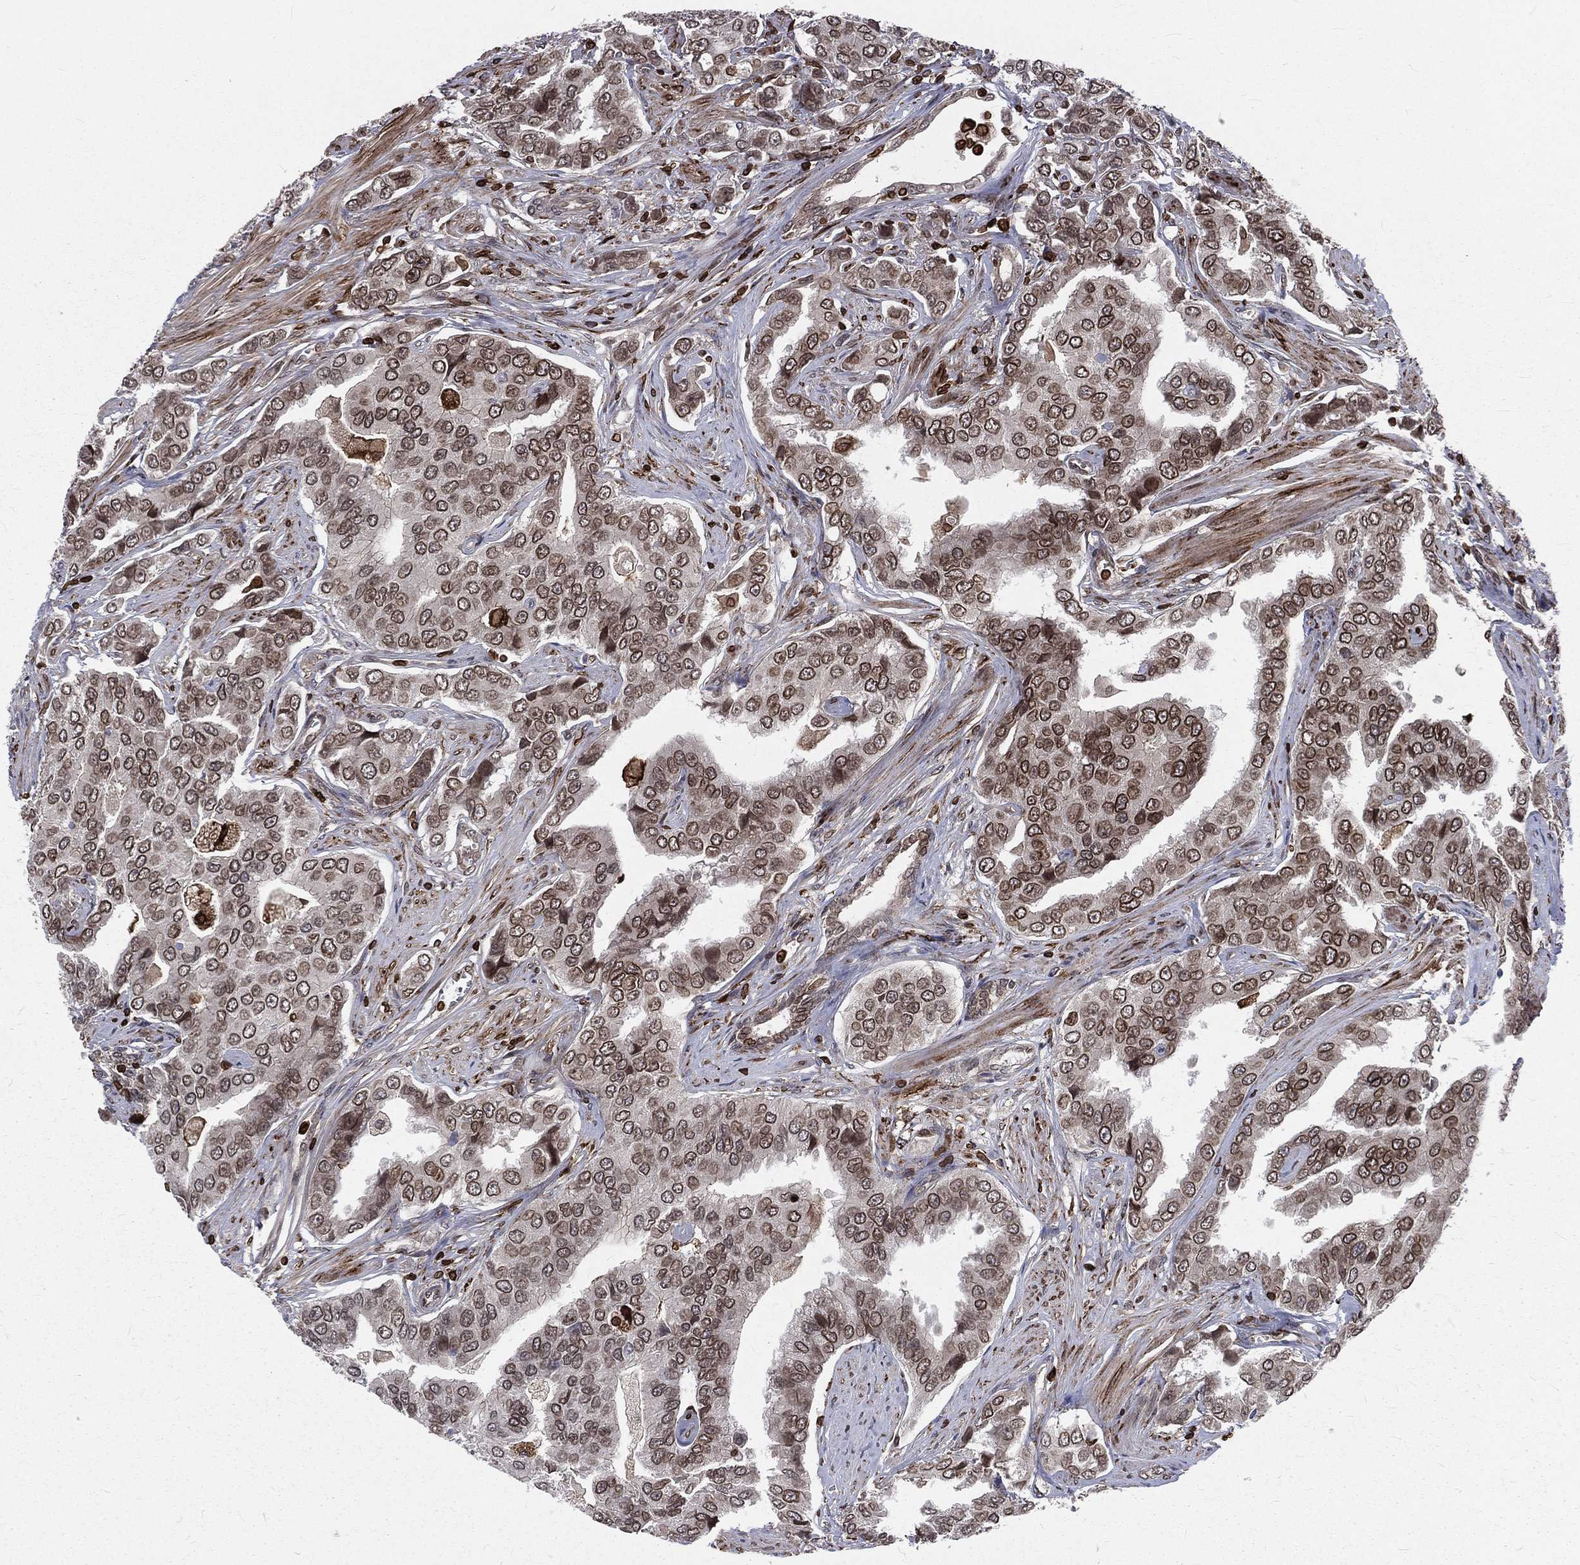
{"staining": {"intensity": "strong", "quantity": "<25%", "location": "cytoplasmic/membranous,nuclear"}, "tissue": "prostate cancer", "cell_type": "Tumor cells", "image_type": "cancer", "snomed": [{"axis": "morphology", "description": "Adenocarcinoma, NOS"}, {"axis": "topography", "description": "Prostate and seminal vesicle, NOS"}, {"axis": "topography", "description": "Prostate"}], "caption": "The immunohistochemical stain shows strong cytoplasmic/membranous and nuclear positivity in tumor cells of prostate cancer (adenocarcinoma) tissue.", "gene": "LBR", "patient": {"sex": "male", "age": 69}}